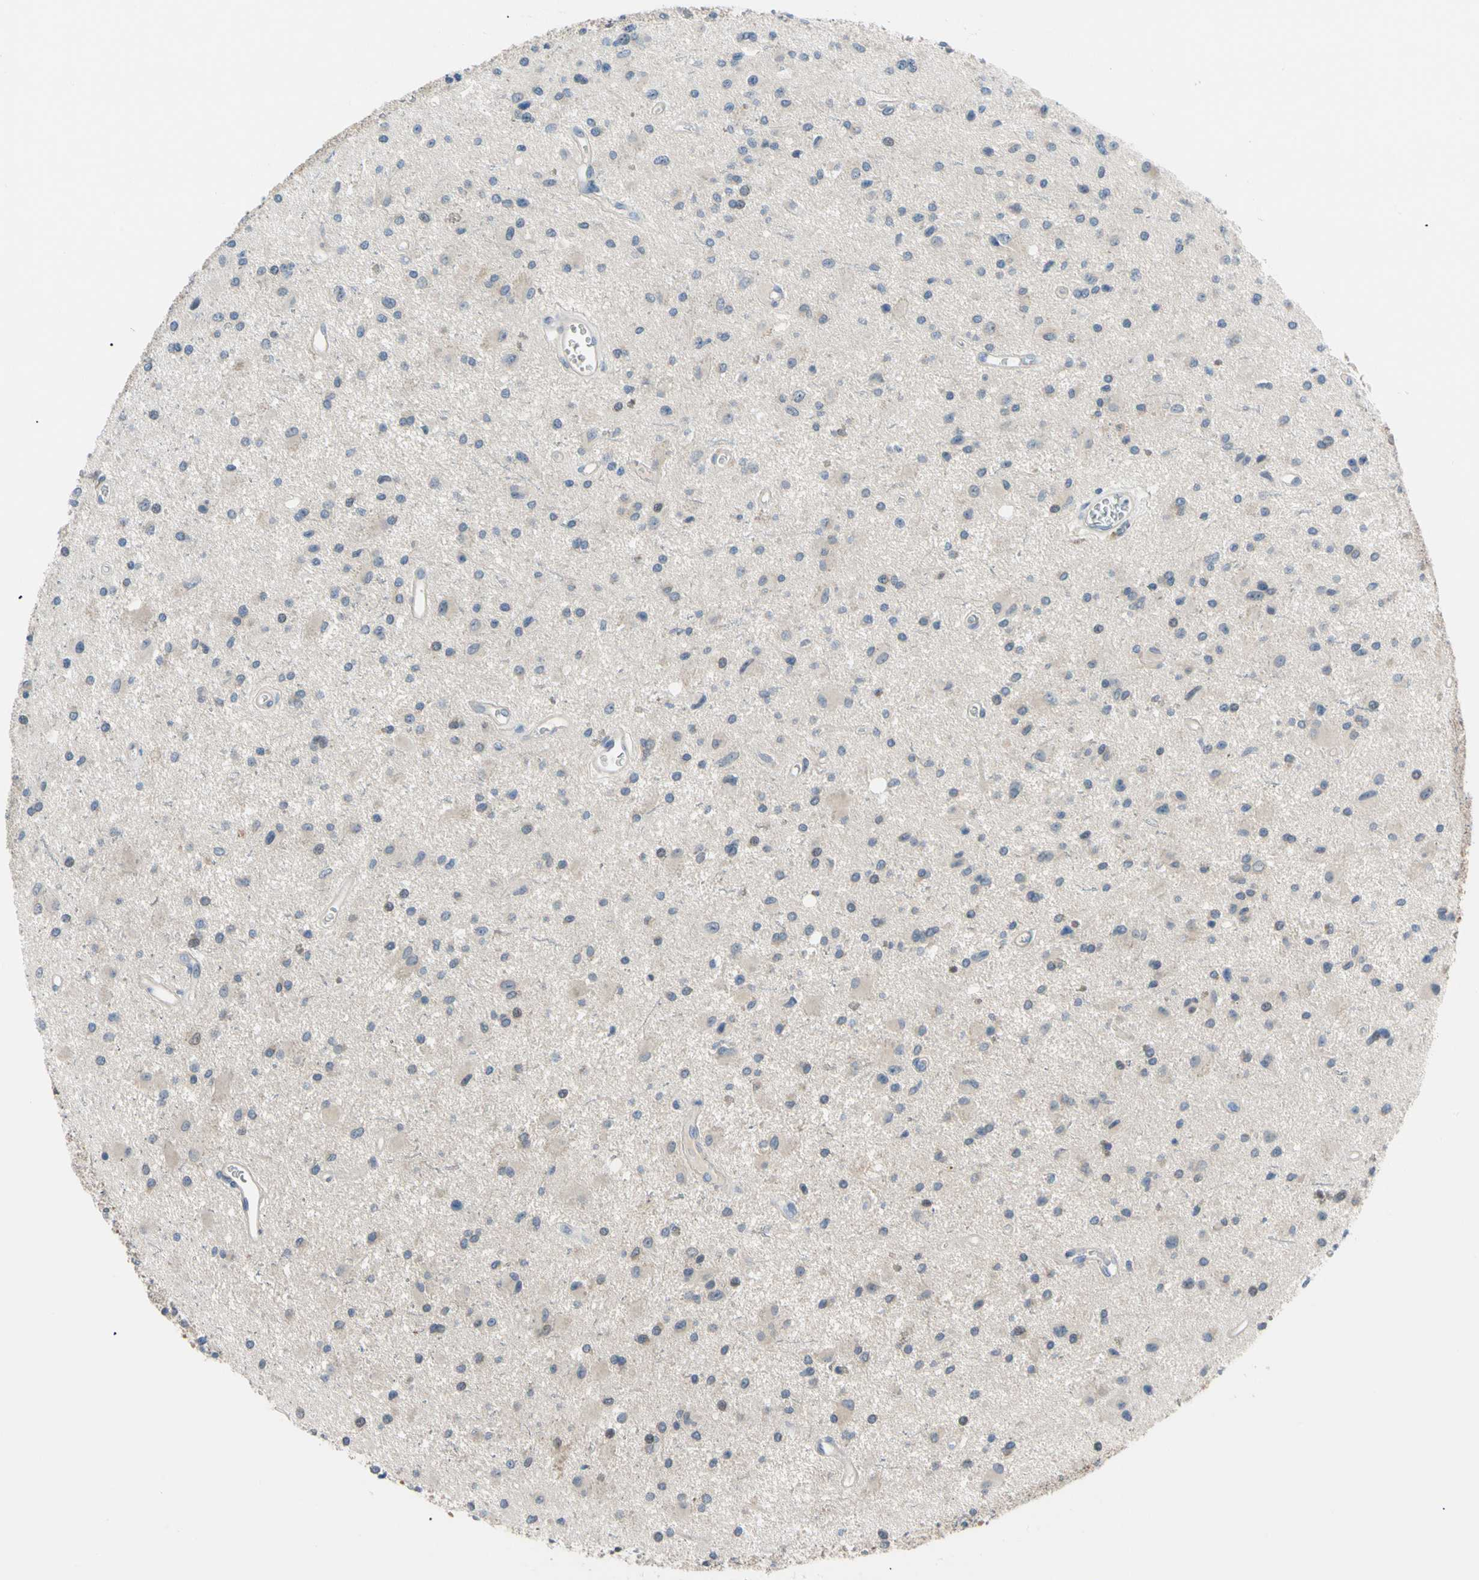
{"staining": {"intensity": "weak", "quantity": "<25%", "location": "cytoplasmic/membranous"}, "tissue": "glioma", "cell_type": "Tumor cells", "image_type": "cancer", "snomed": [{"axis": "morphology", "description": "Glioma, malignant, Low grade"}, {"axis": "topography", "description": "Brain"}], "caption": "High magnification brightfield microscopy of low-grade glioma (malignant) stained with DAB (3,3'-diaminobenzidine) (brown) and counterstained with hematoxylin (blue): tumor cells show no significant positivity.", "gene": "SEC23B", "patient": {"sex": "male", "age": 58}}